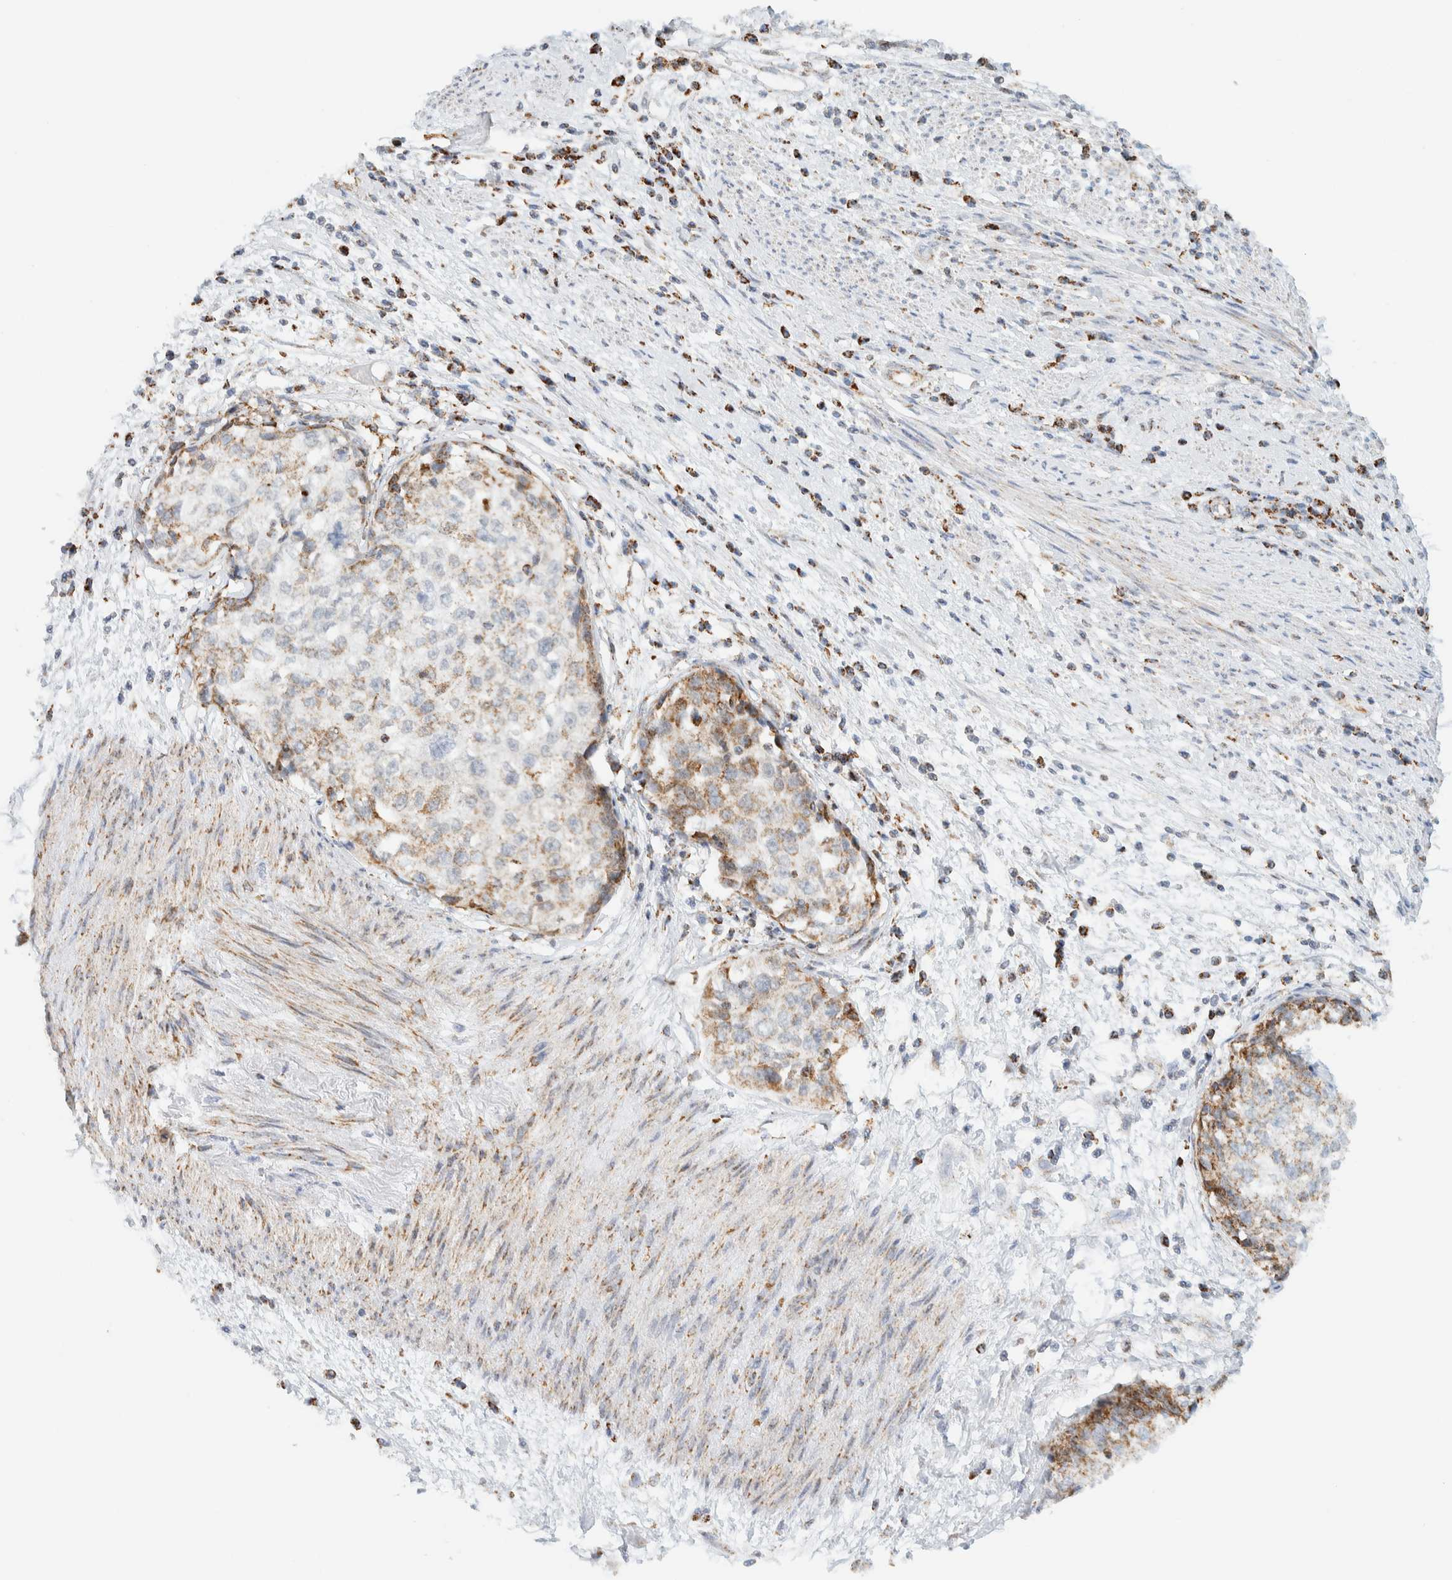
{"staining": {"intensity": "moderate", "quantity": "25%-75%", "location": "cytoplasmic/membranous"}, "tissue": "cervical cancer", "cell_type": "Tumor cells", "image_type": "cancer", "snomed": [{"axis": "morphology", "description": "Squamous cell carcinoma, NOS"}, {"axis": "topography", "description": "Cervix"}], "caption": "Moderate cytoplasmic/membranous protein expression is present in about 25%-75% of tumor cells in cervical squamous cell carcinoma.", "gene": "KIFAP3", "patient": {"sex": "female", "age": 57}}